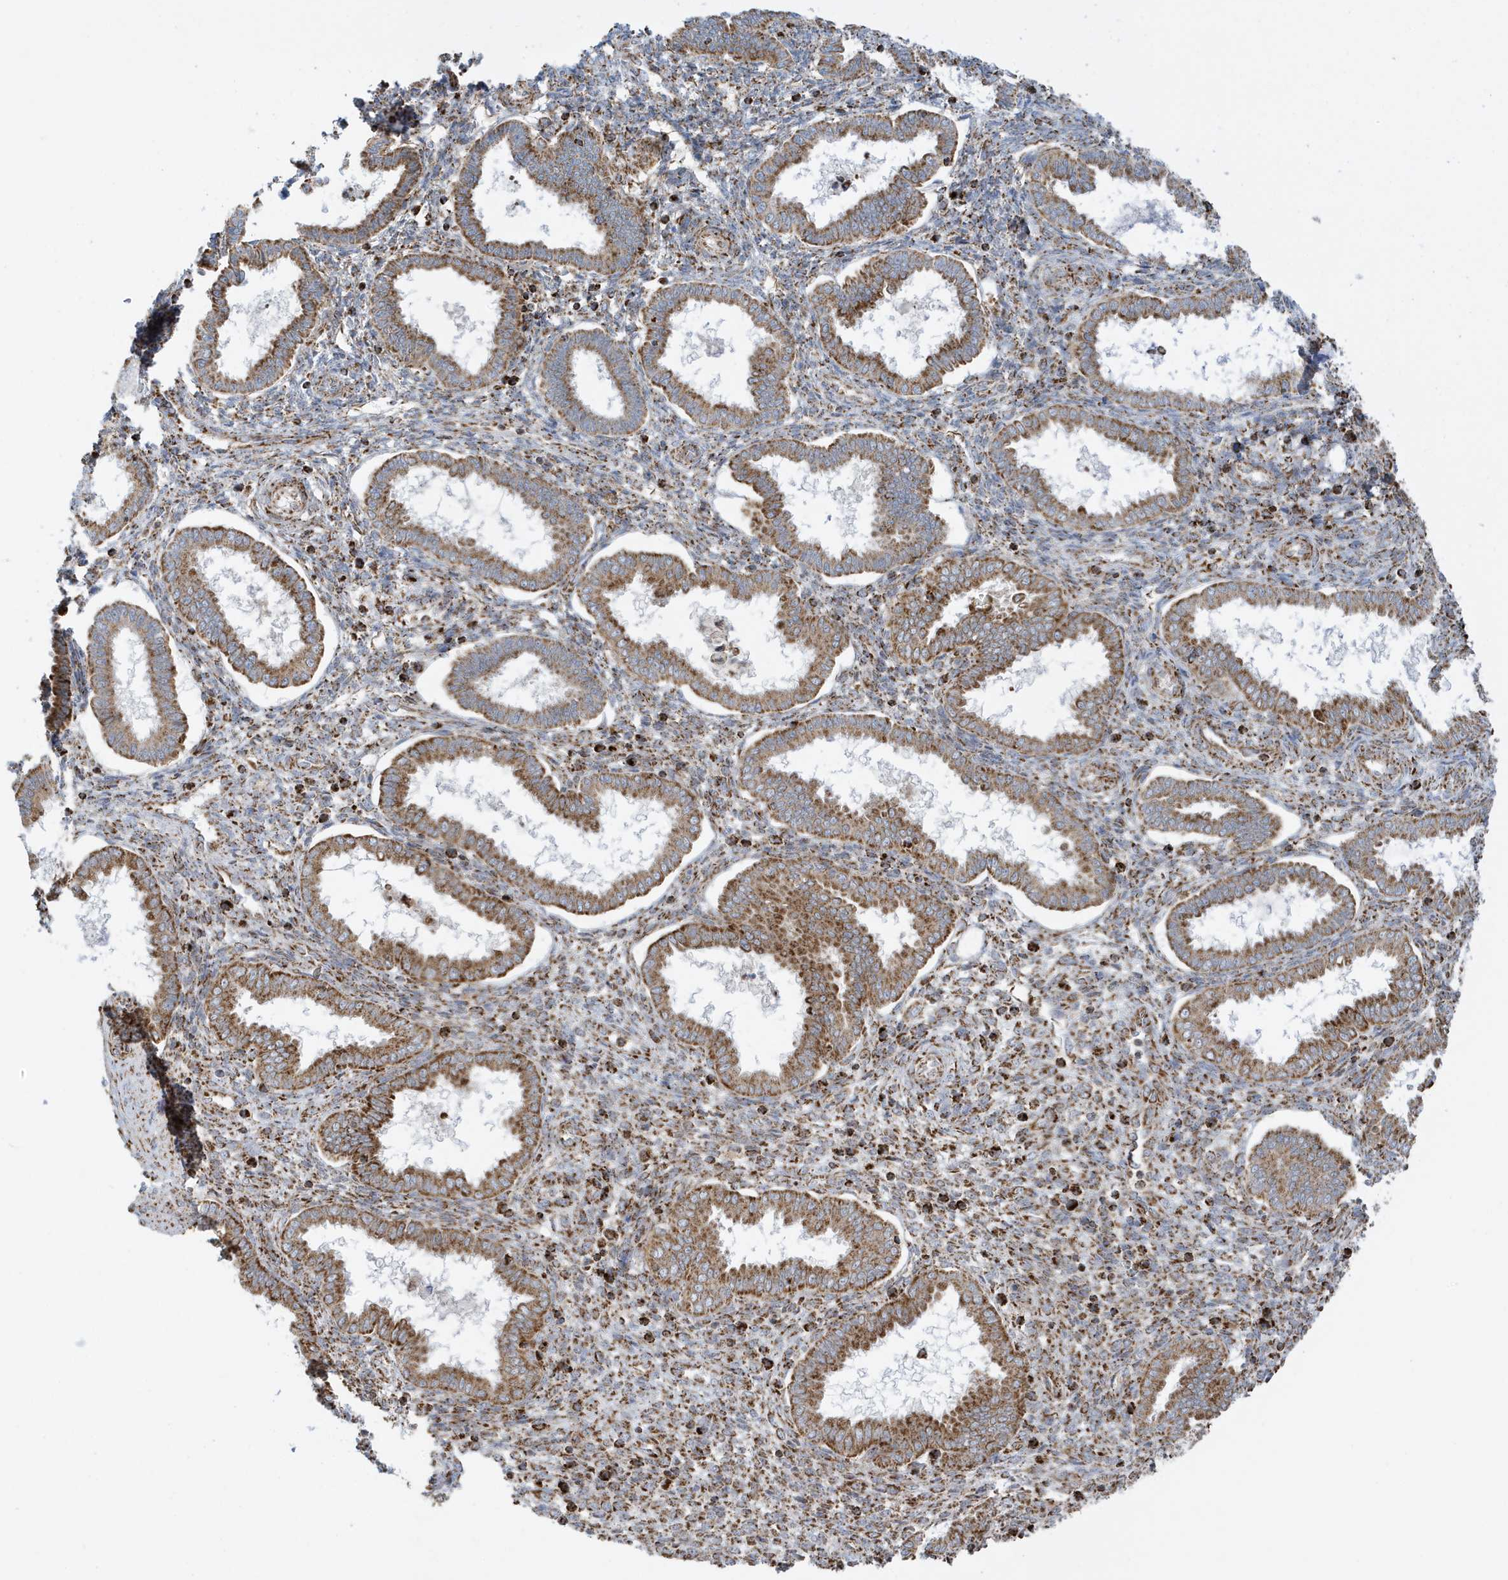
{"staining": {"intensity": "moderate", "quantity": ">75%", "location": "cytoplasmic/membranous"}, "tissue": "endometrium", "cell_type": "Cells in endometrial stroma", "image_type": "normal", "snomed": [{"axis": "morphology", "description": "Normal tissue, NOS"}, {"axis": "topography", "description": "Endometrium"}], "caption": "Cells in endometrial stroma show medium levels of moderate cytoplasmic/membranous positivity in about >75% of cells in normal human endometrium. (DAB (3,3'-diaminobenzidine) IHC, brown staining for protein, blue staining for nuclei).", "gene": "ATP5ME", "patient": {"sex": "female", "age": 24}}